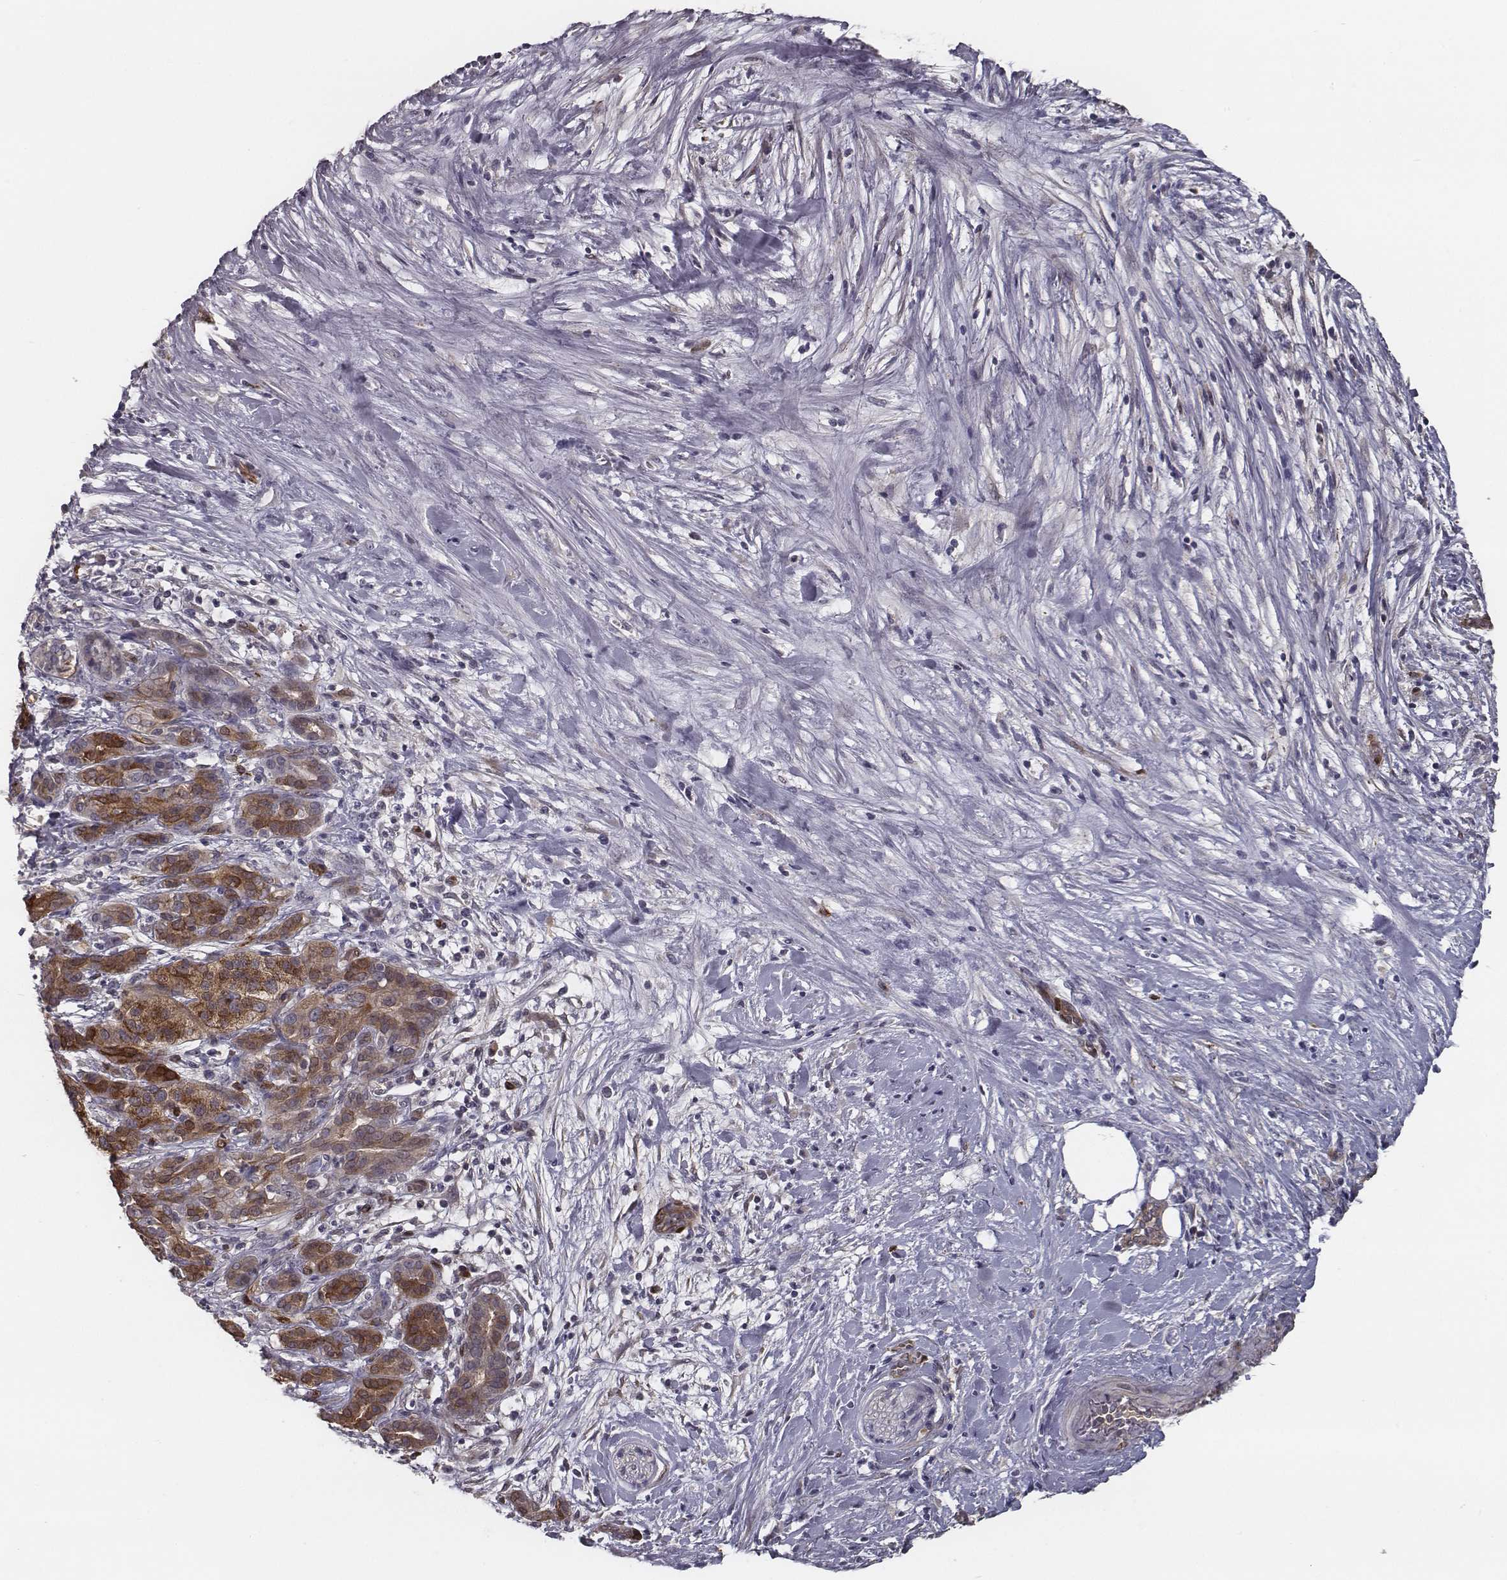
{"staining": {"intensity": "strong", "quantity": ">75%", "location": "cytoplasmic/membranous"}, "tissue": "pancreatic cancer", "cell_type": "Tumor cells", "image_type": "cancer", "snomed": [{"axis": "morphology", "description": "Adenocarcinoma, NOS"}, {"axis": "topography", "description": "Pancreas"}], "caption": "DAB immunohistochemical staining of human pancreatic cancer reveals strong cytoplasmic/membranous protein expression in approximately >75% of tumor cells.", "gene": "ISYNA1", "patient": {"sex": "male", "age": 44}}